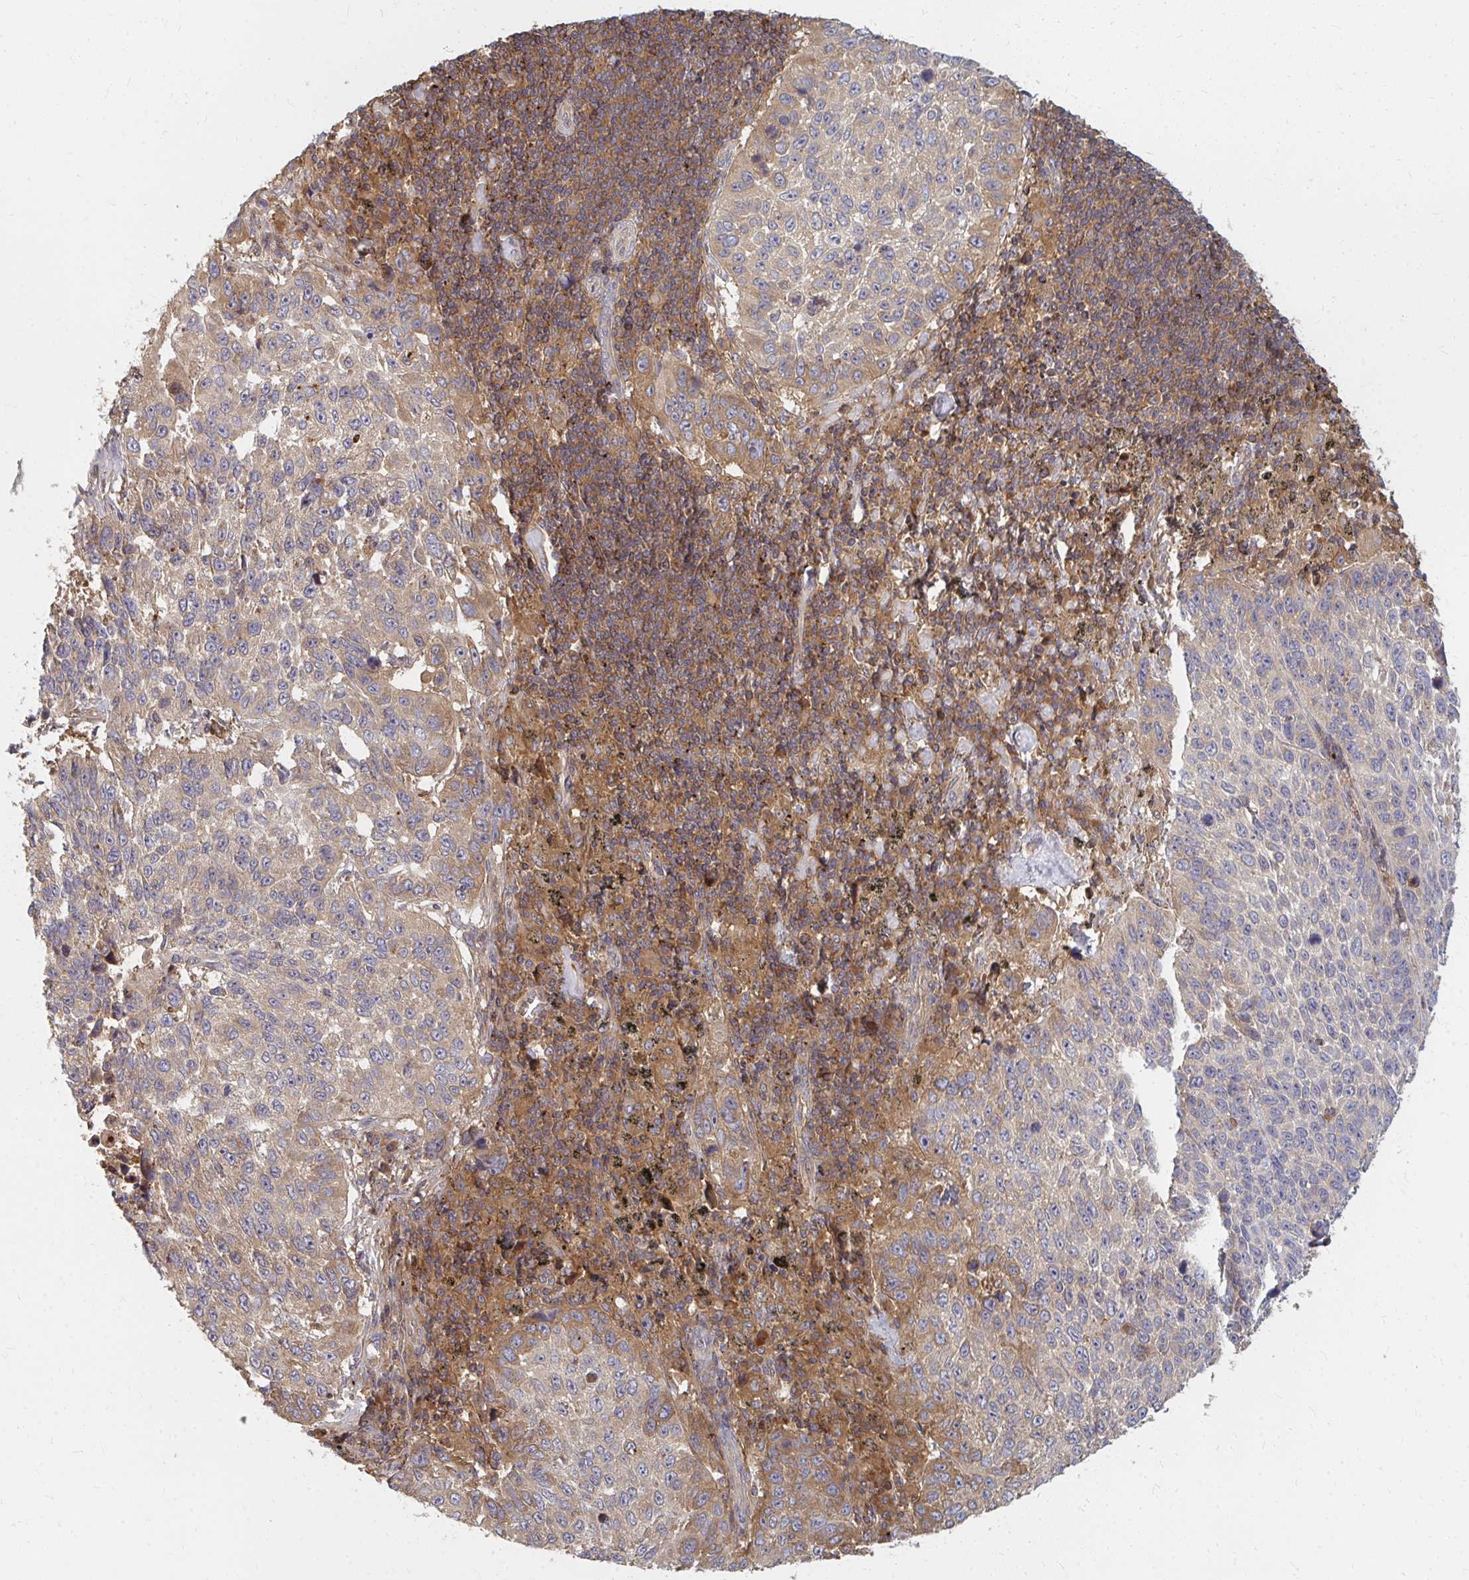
{"staining": {"intensity": "weak", "quantity": "<25%", "location": "cytoplasmic/membranous"}, "tissue": "lung cancer", "cell_type": "Tumor cells", "image_type": "cancer", "snomed": [{"axis": "morphology", "description": "Squamous cell carcinoma, NOS"}, {"axis": "topography", "description": "Lung"}], "caption": "Immunohistochemistry (IHC) histopathology image of neoplastic tissue: lung squamous cell carcinoma stained with DAB displays no significant protein positivity in tumor cells.", "gene": "ZNF285", "patient": {"sex": "male", "age": 62}}